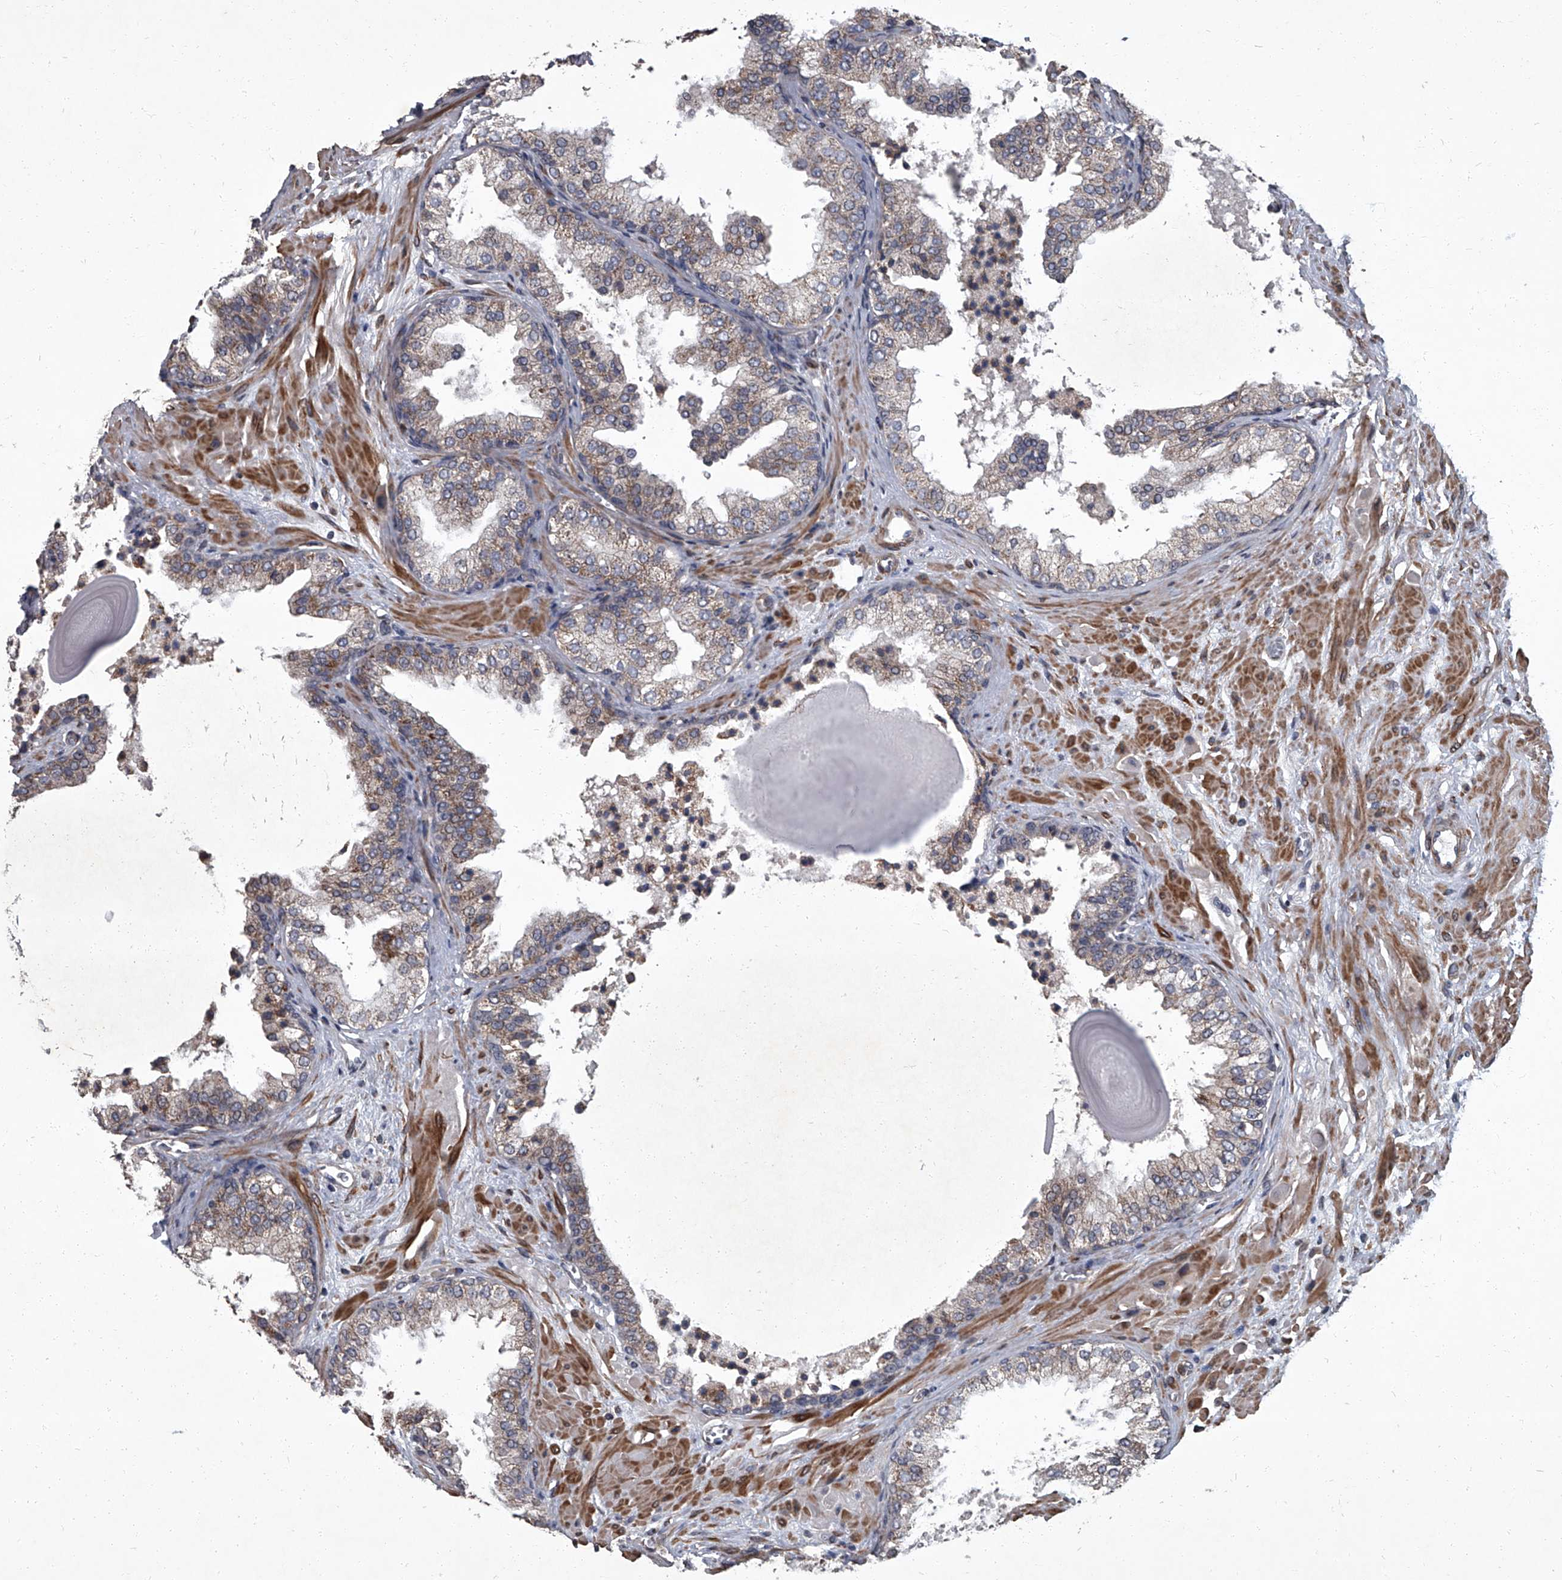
{"staining": {"intensity": "weak", "quantity": ">75%", "location": "cytoplasmic/membranous"}, "tissue": "prostate", "cell_type": "Glandular cells", "image_type": "normal", "snomed": [{"axis": "morphology", "description": "Normal tissue, NOS"}, {"axis": "topography", "description": "Prostate"}], "caption": "Immunohistochemistry micrograph of benign prostate stained for a protein (brown), which displays low levels of weak cytoplasmic/membranous staining in about >75% of glandular cells.", "gene": "SIRT4", "patient": {"sex": "male", "age": 48}}